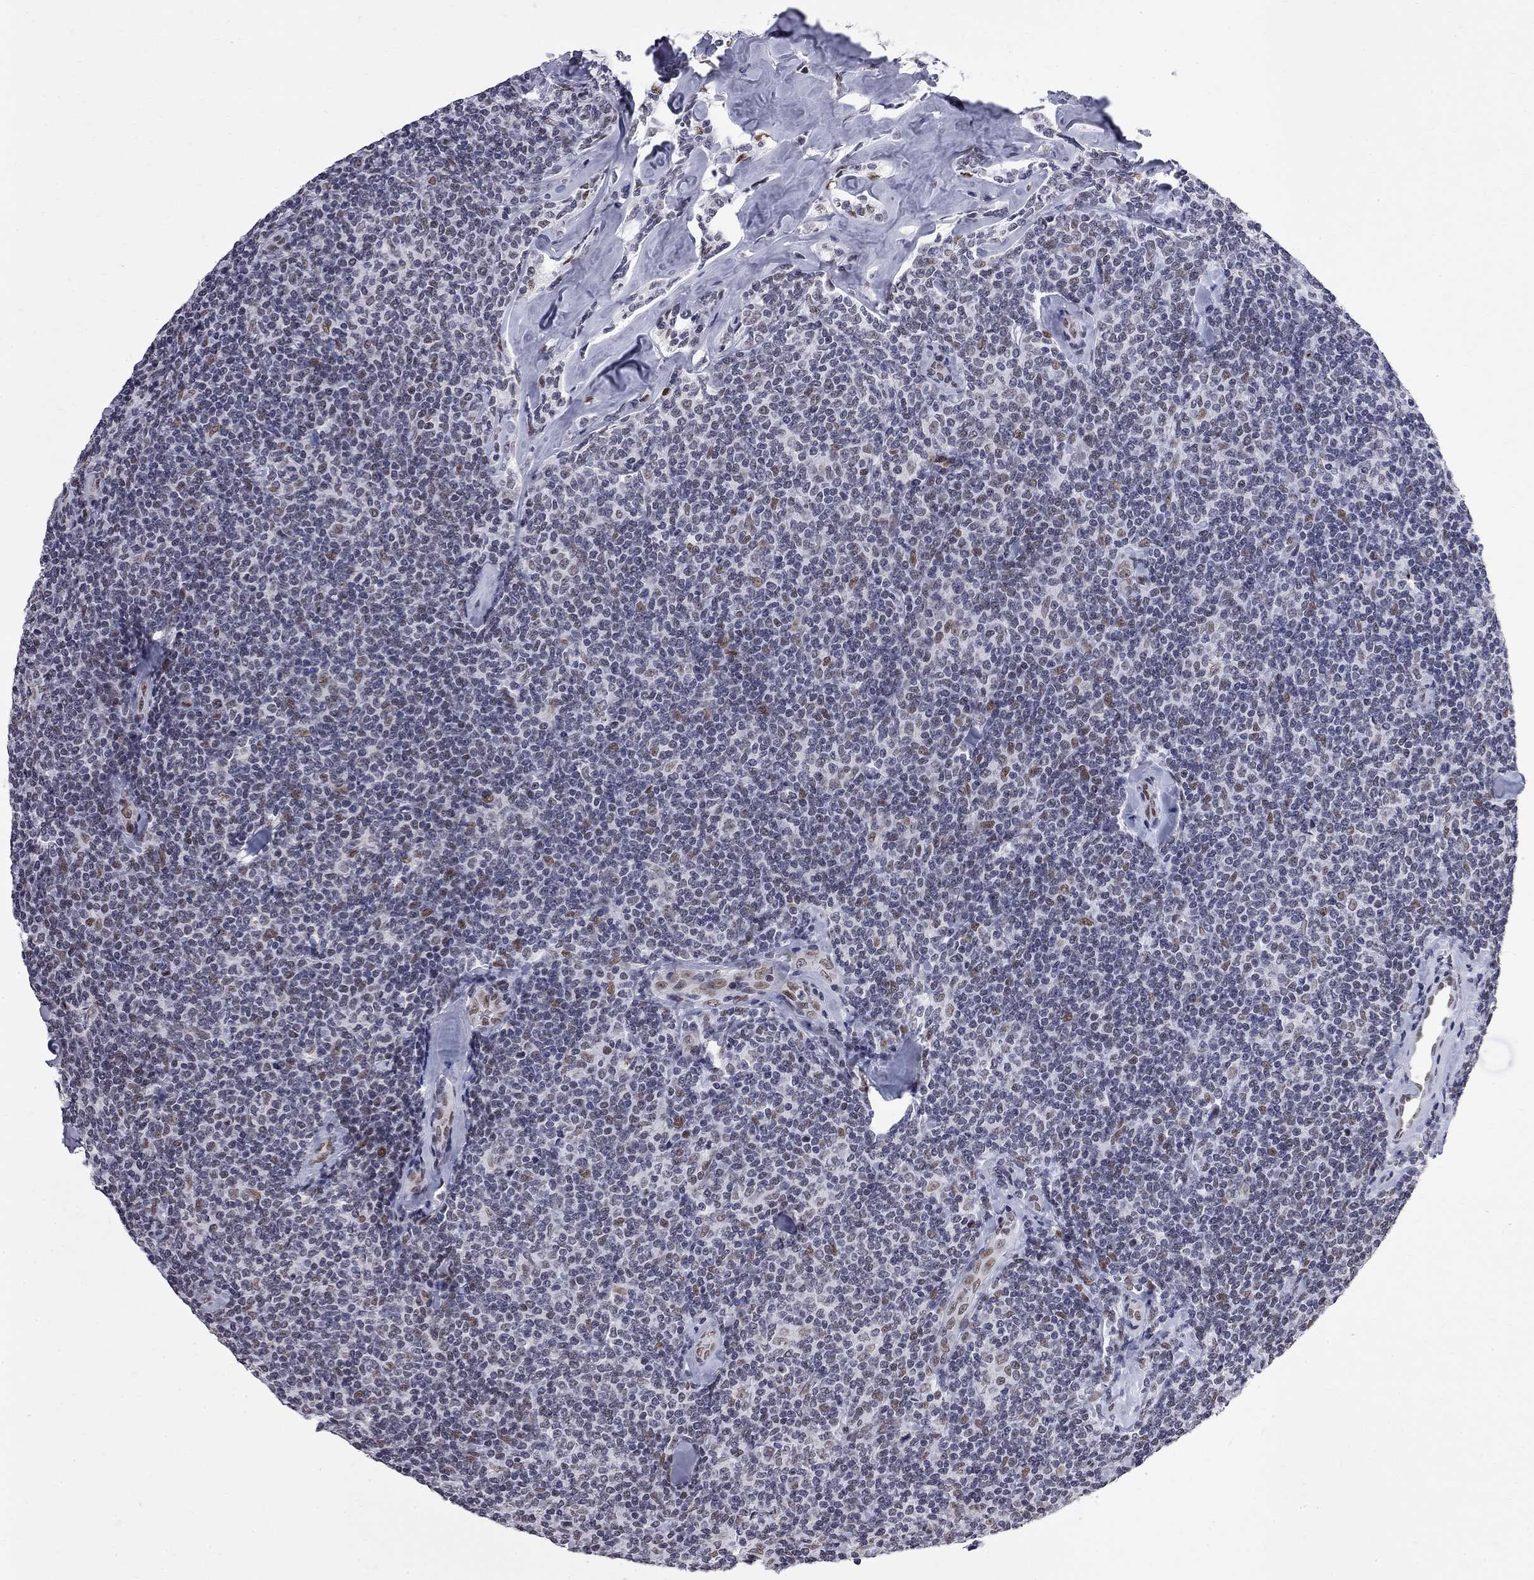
{"staining": {"intensity": "negative", "quantity": "none", "location": "none"}, "tissue": "lymphoma", "cell_type": "Tumor cells", "image_type": "cancer", "snomed": [{"axis": "morphology", "description": "Malignant lymphoma, non-Hodgkin's type, Low grade"}, {"axis": "topography", "description": "Lymph node"}], "caption": "This is an IHC histopathology image of lymphoma. There is no expression in tumor cells.", "gene": "ZBTB47", "patient": {"sex": "female", "age": 56}}